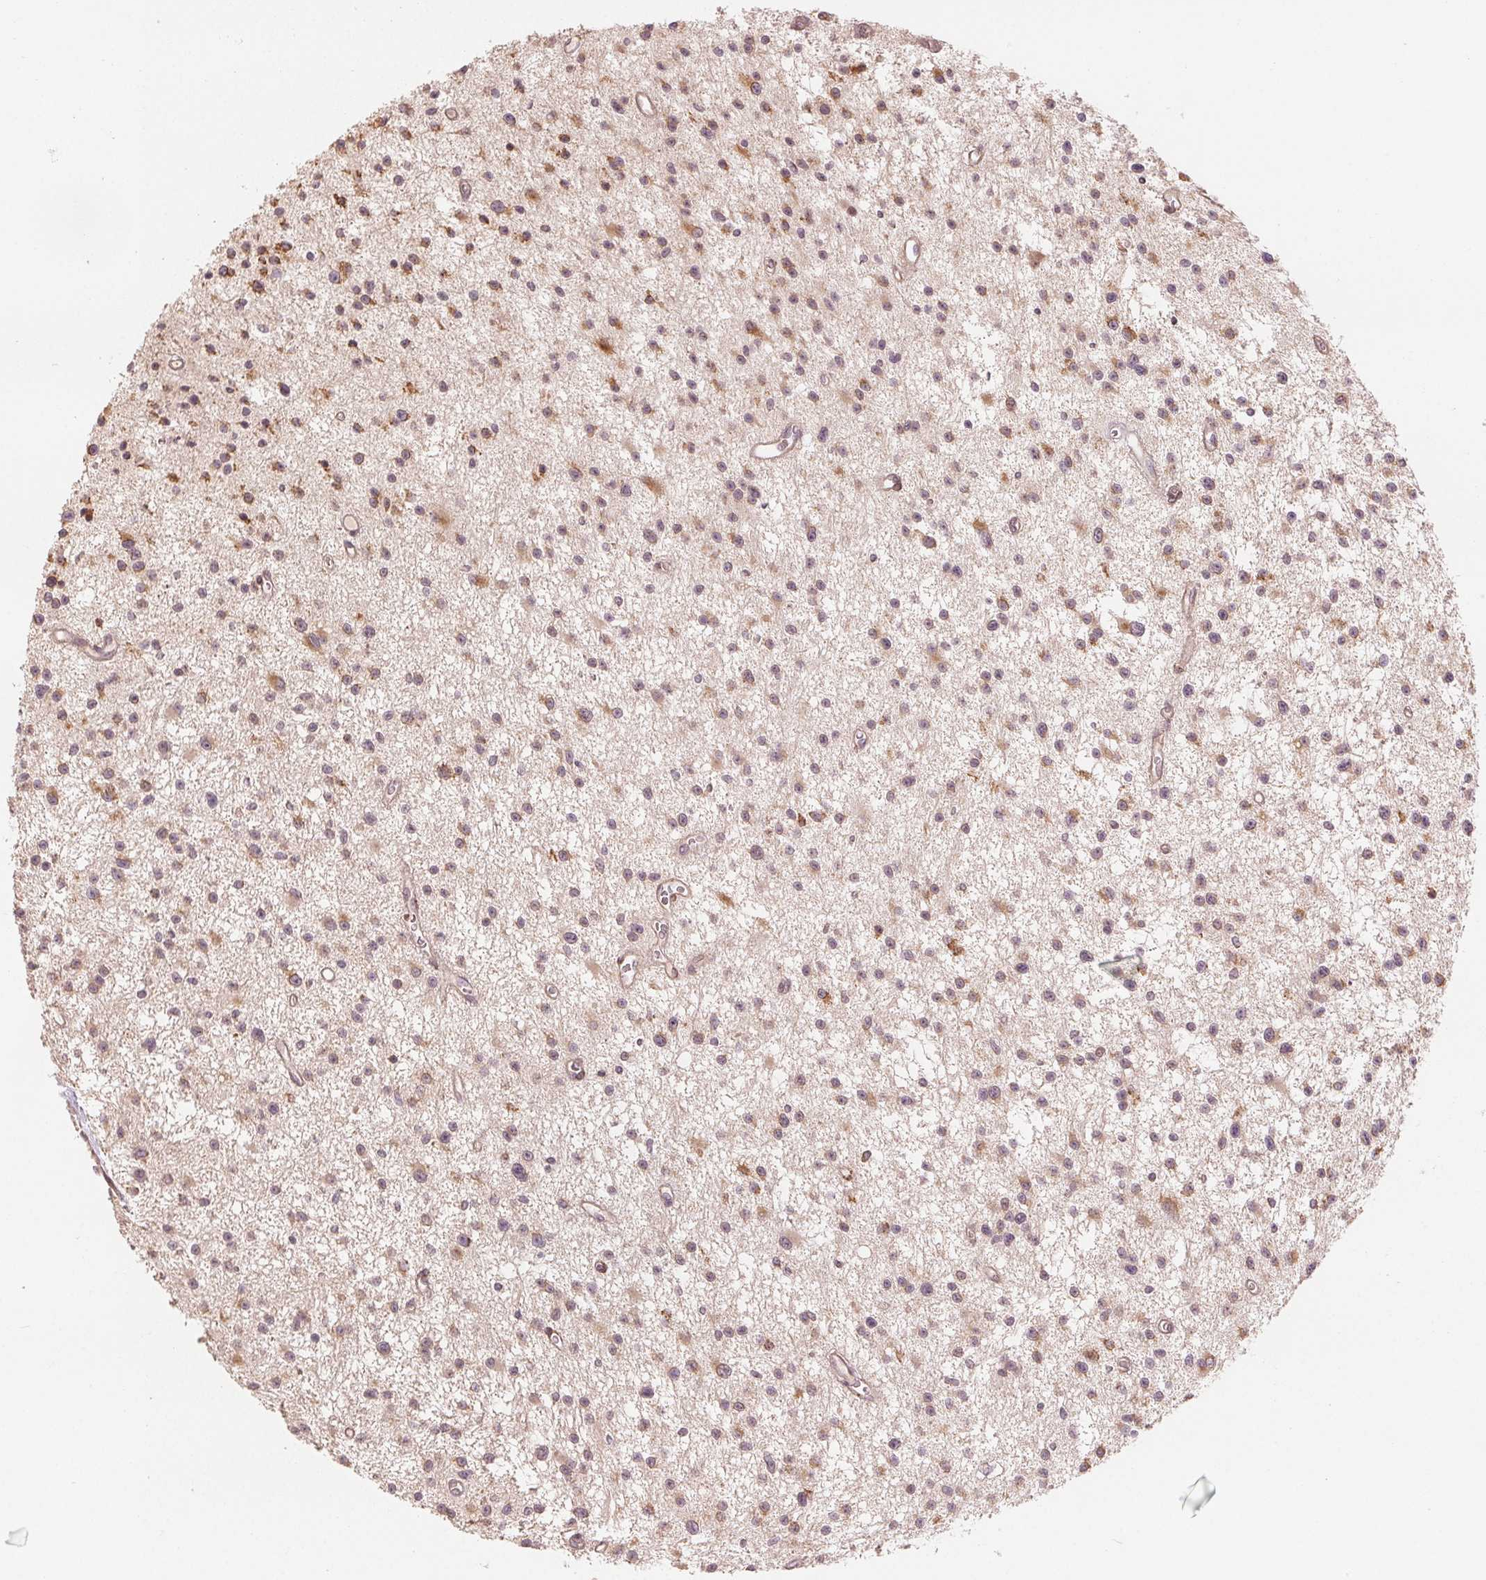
{"staining": {"intensity": "weak", "quantity": "25%-75%", "location": "cytoplasmic/membranous"}, "tissue": "glioma", "cell_type": "Tumor cells", "image_type": "cancer", "snomed": [{"axis": "morphology", "description": "Glioma, malignant, Low grade"}, {"axis": "topography", "description": "Brain"}], "caption": "This is a micrograph of immunohistochemistry (IHC) staining of malignant glioma (low-grade), which shows weak staining in the cytoplasmic/membranous of tumor cells.", "gene": "SLC20A1", "patient": {"sex": "male", "age": 43}}